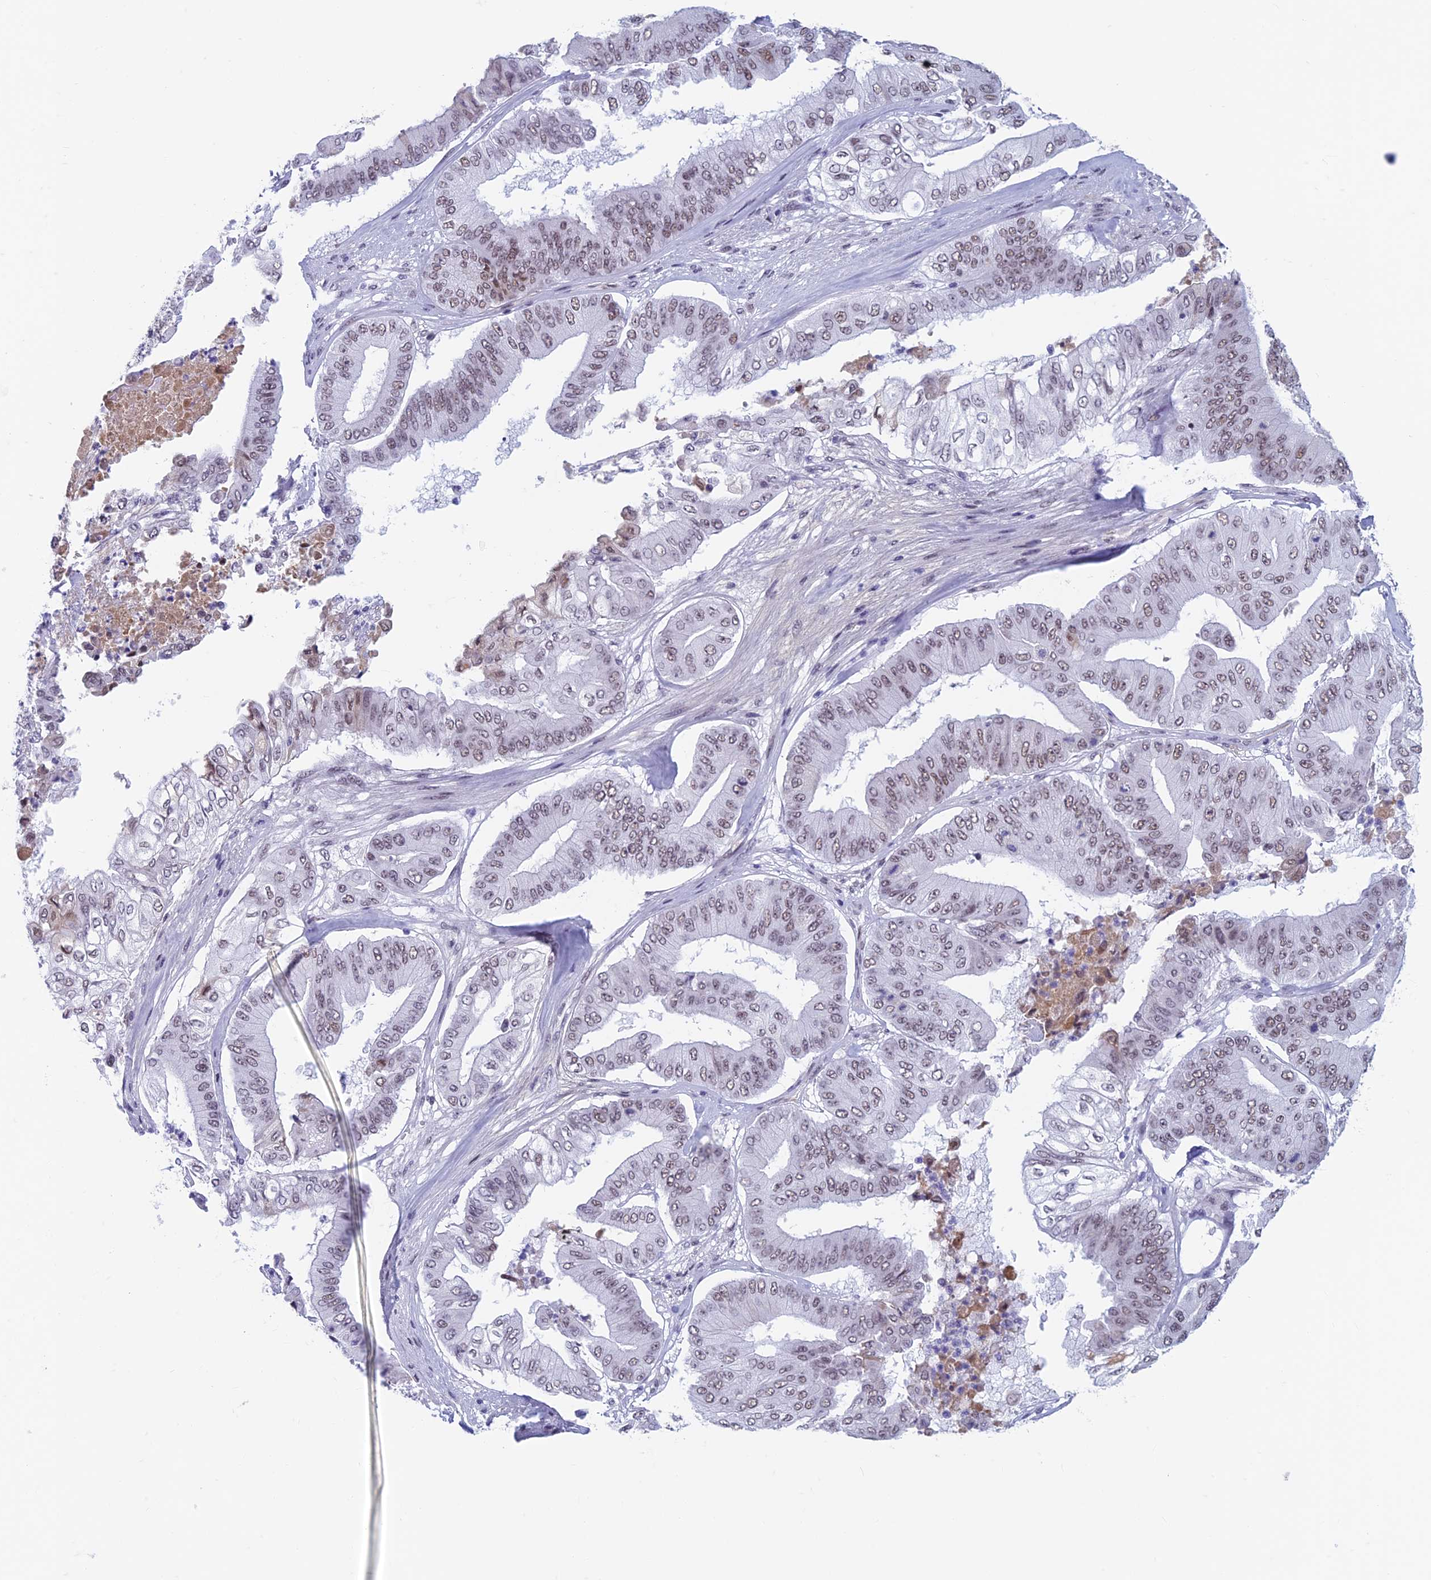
{"staining": {"intensity": "moderate", "quantity": "25%-75%", "location": "nuclear"}, "tissue": "pancreatic cancer", "cell_type": "Tumor cells", "image_type": "cancer", "snomed": [{"axis": "morphology", "description": "Adenocarcinoma, NOS"}, {"axis": "topography", "description": "Pancreas"}], "caption": "A micrograph of human pancreatic cancer stained for a protein demonstrates moderate nuclear brown staining in tumor cells.", "gene": "ASH2L", "patient": {"sex": "female", "age": 77}}